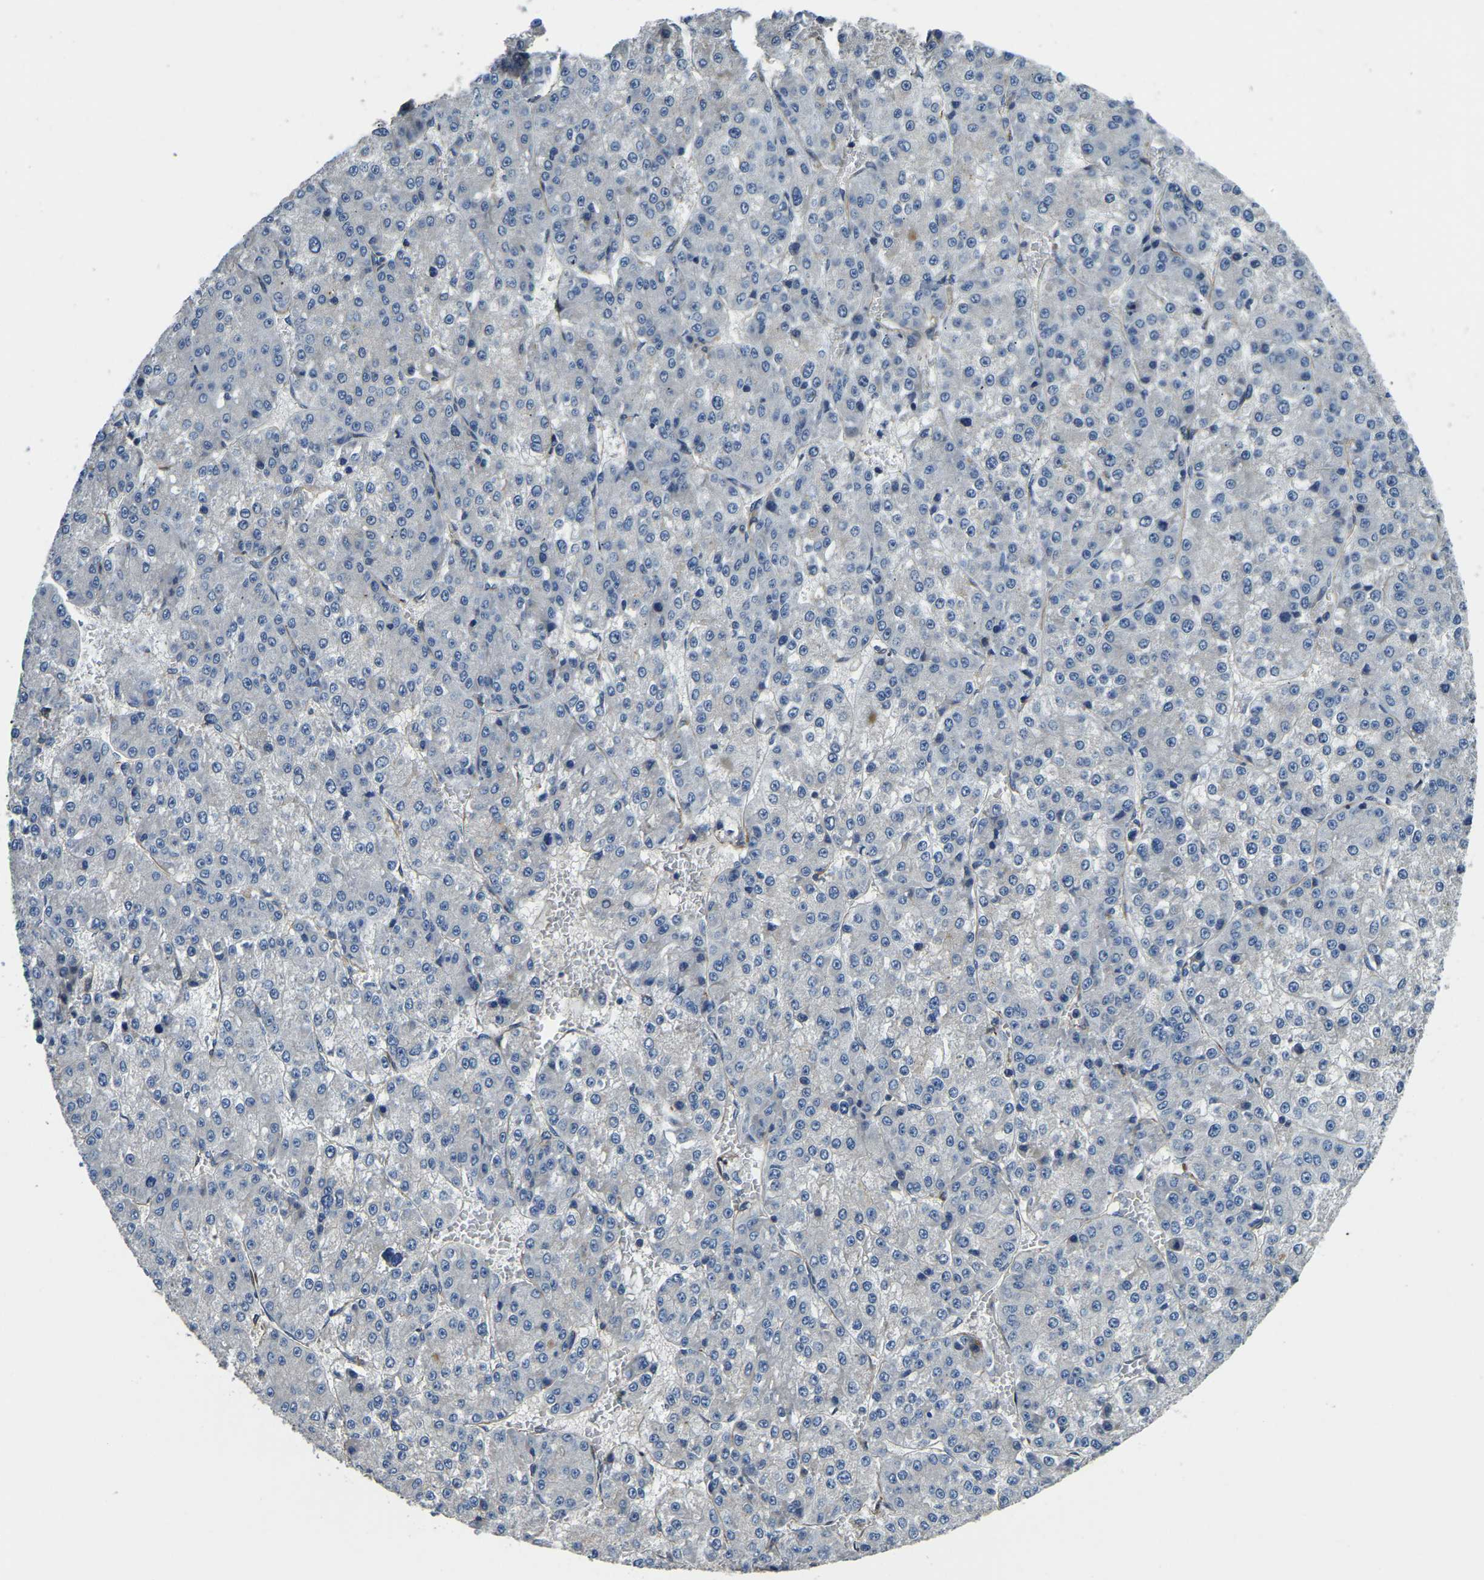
{"staining": {"intensity": "negative", "quantity": "none", "location": "none"}, "tissue": "liver cancer", "cell_type": "Tumor cells", "image_type": "cancer", "snomed": [{"axis": "morphology", "description": "Carcinoma, Hepatocellular, NOS"}, {"axis": "topography", "description": "Liver"}], "caption": "There is no significant expression in tumor cells of liver cancer (hepatocellular carcinoma).", "gene": "RNF39", "patient": {"sex": "female", "age": 73}}